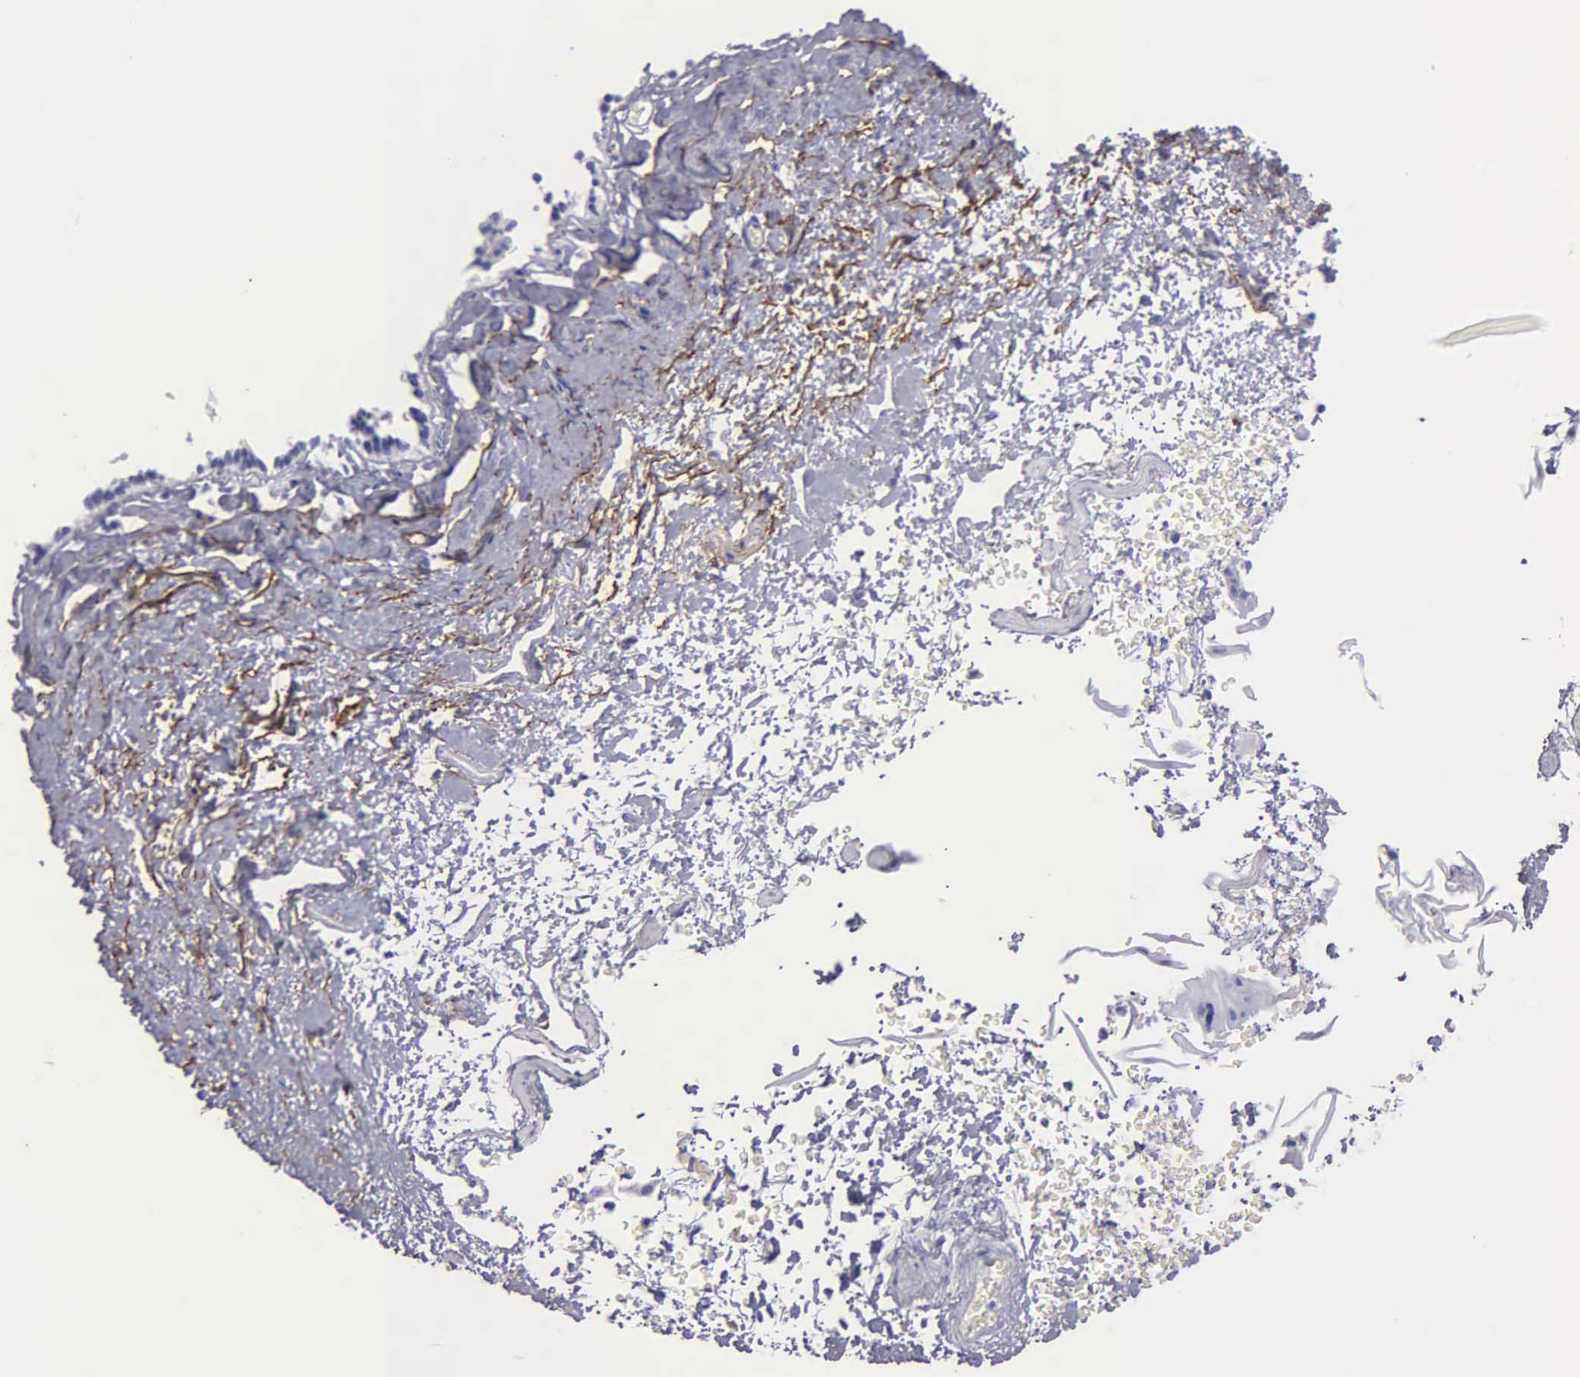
{"staining": {"intensity": "negative", "quantity": "none", "location": "none"}, "tissue": "esophagus", "cell_type": "Squamous epithelial cells", "image_type": "normal", "snomed": [{"axis": "morphology", "description": "Normal tissue, NOS"}, {"axis": "topography", "description": "Esophagus"}], "caption": "Esophagus stained for a protein using immunohistochemistry (IHC) displays no expression squamous epithelial cells.", "gene": "FBLN5", "patient": {"sex": "female", "age": 61}}